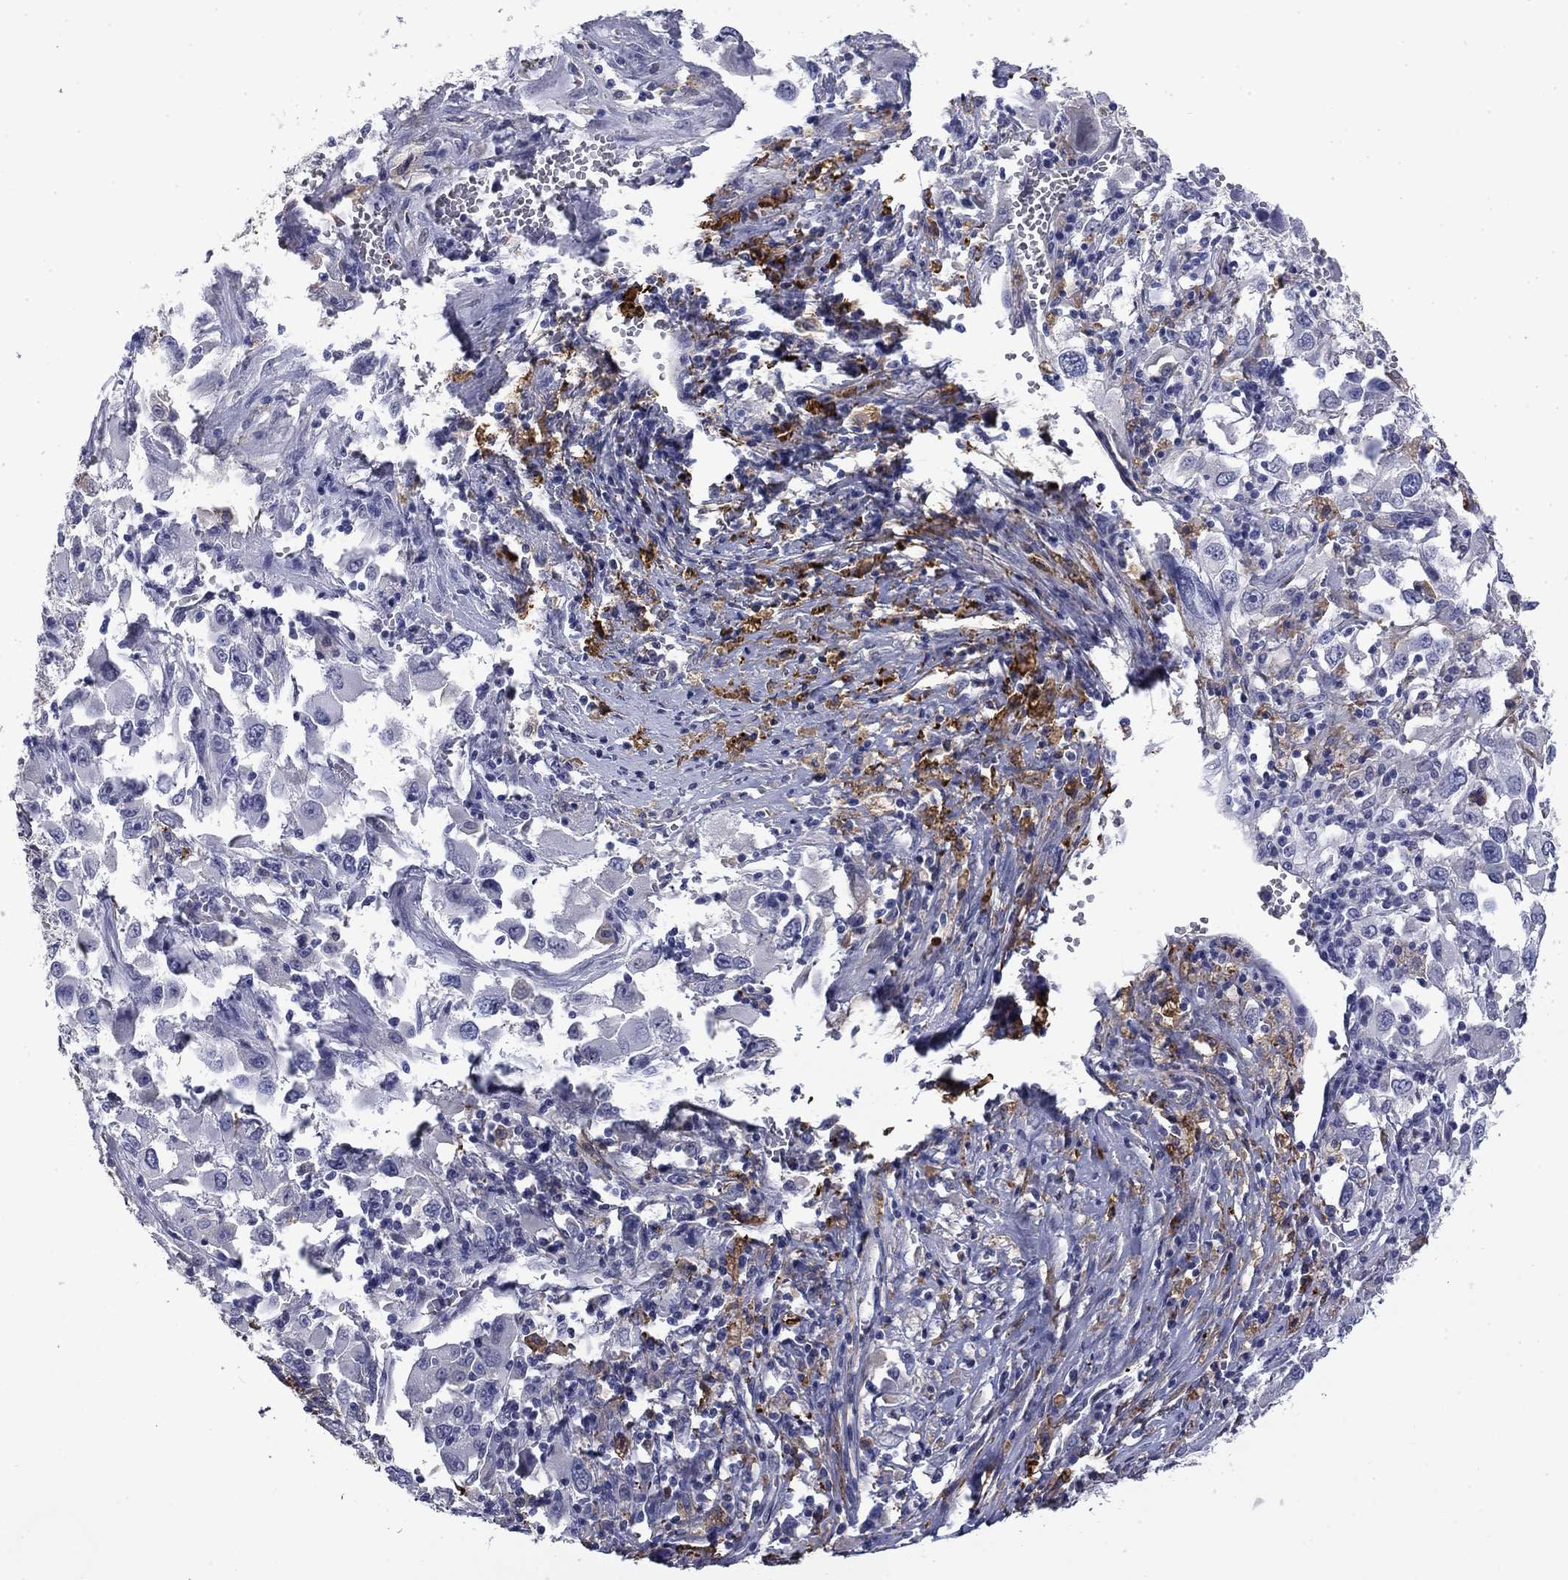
{"staining": {"intensity": "negative", "quantity": "none", "location": "none"}, "tissue": "melanoma", "cell_type": "Tumor cells", "image_type": "cancer", "snomed": [{"axis": "morphology", "description": "Malignant melanoma, Metastatic site"}, {"axis": "topography", "description": "Soft tissue"}], "caption": "Melanoma was stained to show a protein in brown. There is no significant staining in tumor cells. (IHC, brightfield microscopy, high magnification).", "gene": "BCL2L14", "patient": {"sex": "male", "age": 50}}